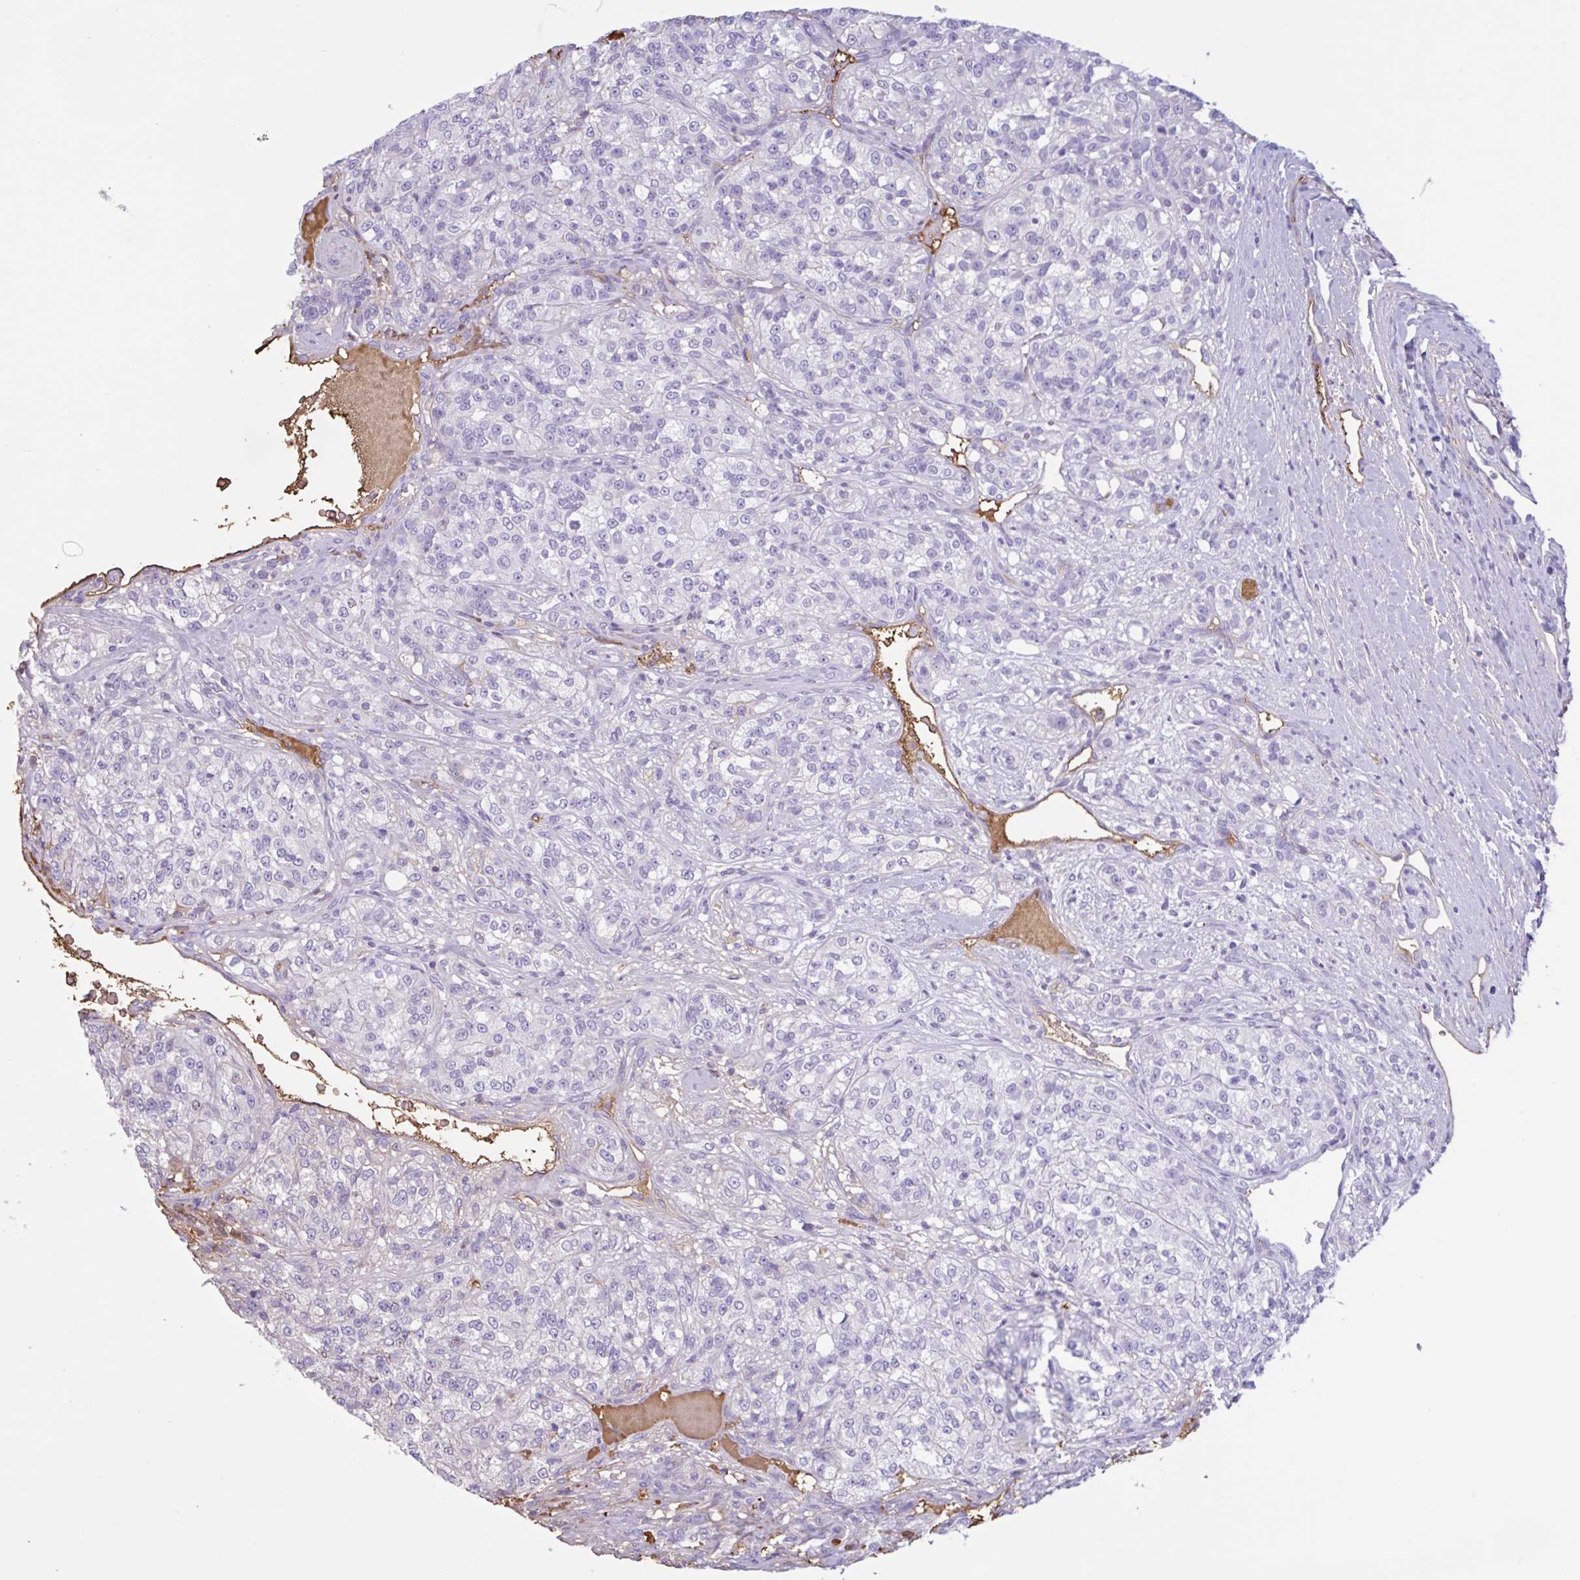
{"staining": {"intensity": "negative", "quantity": "none", "location": "none"}, "tissue": "renal cancer", "cell_type": "Tumor cells", "image_type": "cancer", "snomed": [{"axis": "morphology", "description": "Adenocarcinoma, NOS"}, {"axis": "topography", "description": "Kidney"}], "caption": "A high-resolution image shows IHC staining of renal adenocarcinoma, which exhibits no significant staining in tumor cells.", "gene": "LARGE2", "patient": {"sex": "female", "age": 63}}